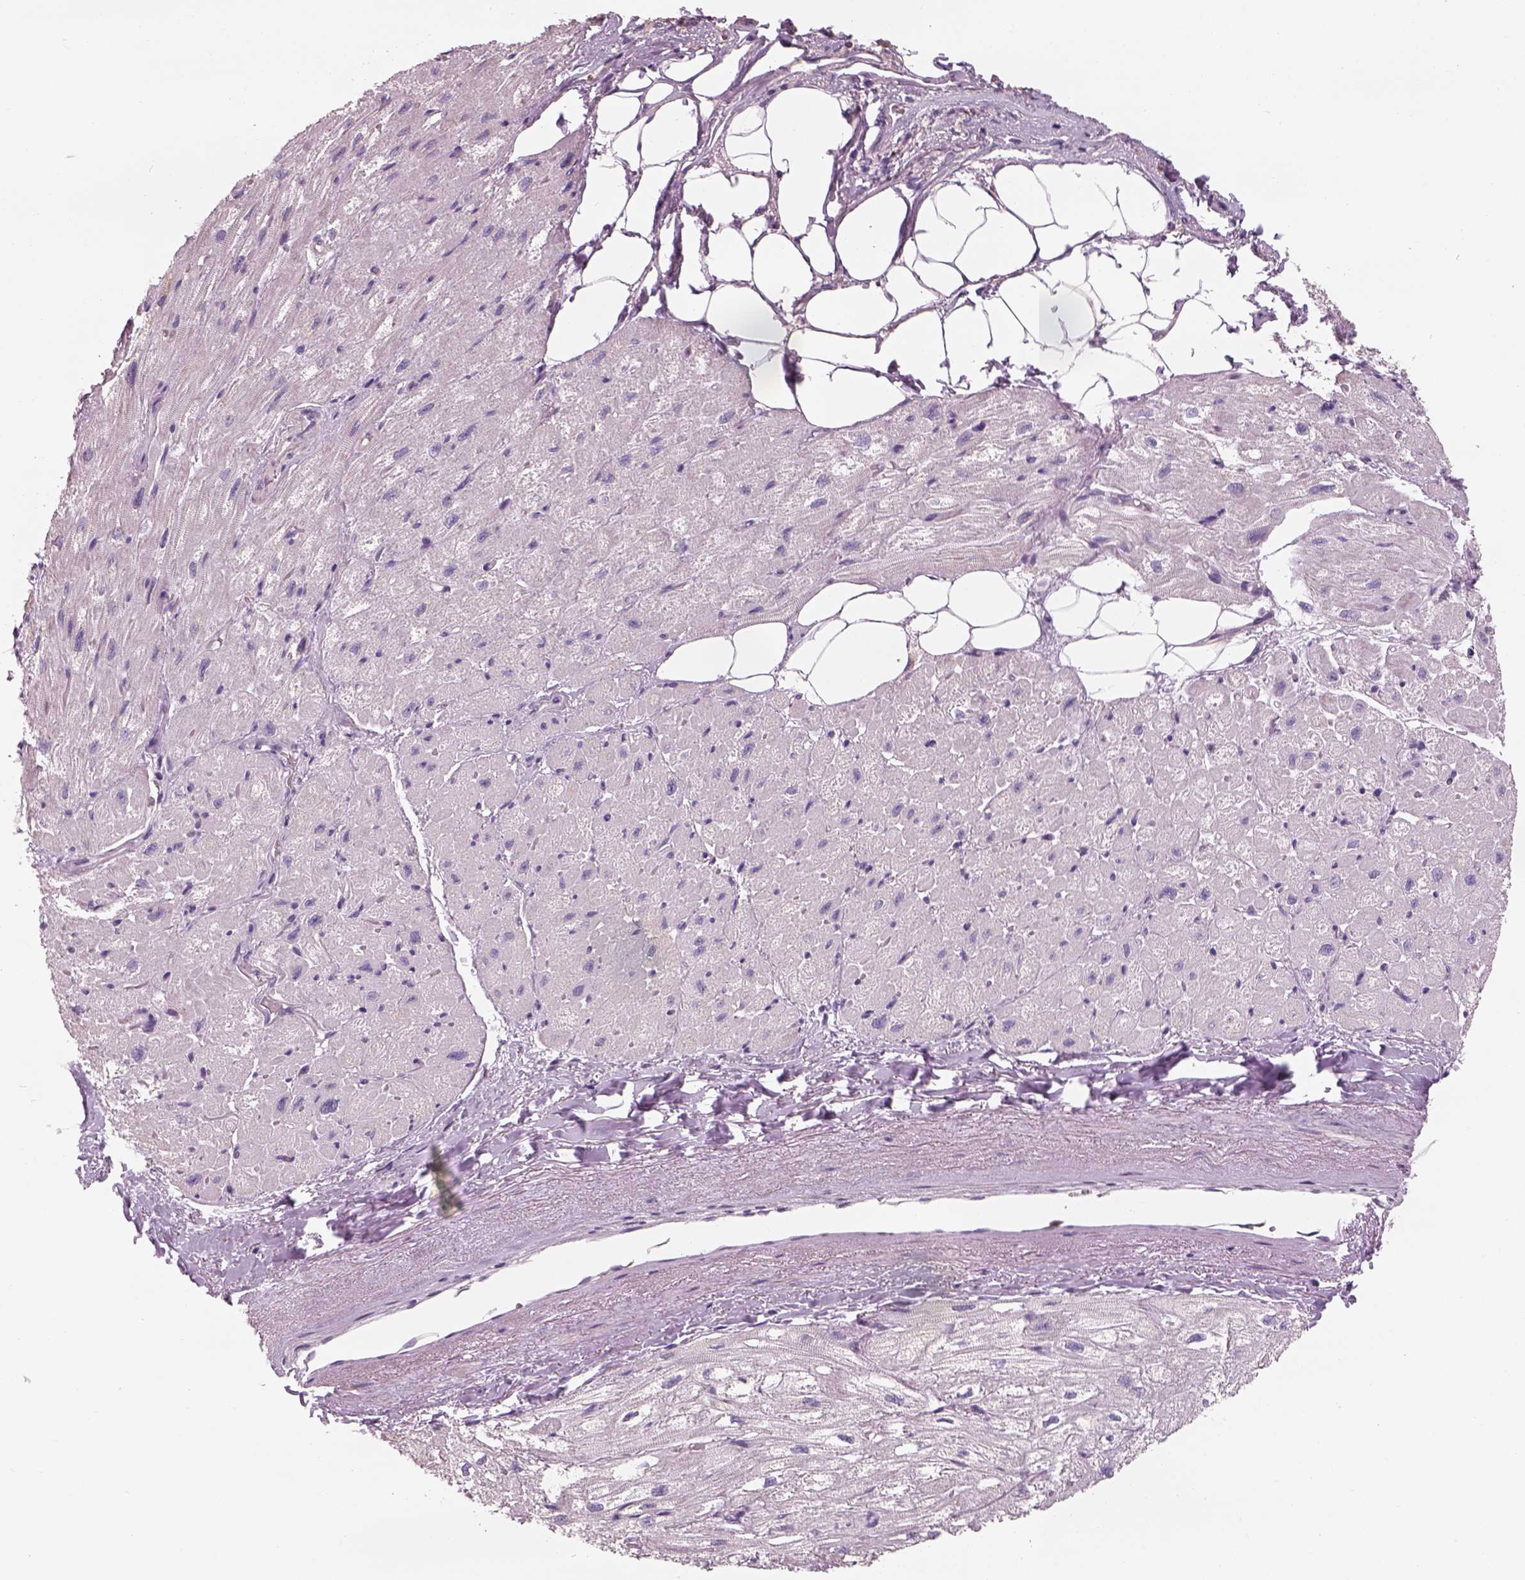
{"staining": {"intensity": "negative", "quantity": "none", "location": "none"}, "tissue": "heart muscle", "cell_type": "Cardiomyocytes", "image_type": "normal", "snomed": [{"axis": "morphology", "description": "Normal tissue, NOS"}, {"axis": "topography", "description": "Heart"}], "caption": "Immunohistochemical staining of unremarkable human heart muscle displays no significant positivity in cardiomyocytes.", "gene": "OTUD6A", "patient": {"sex": "female", "age": 69}}